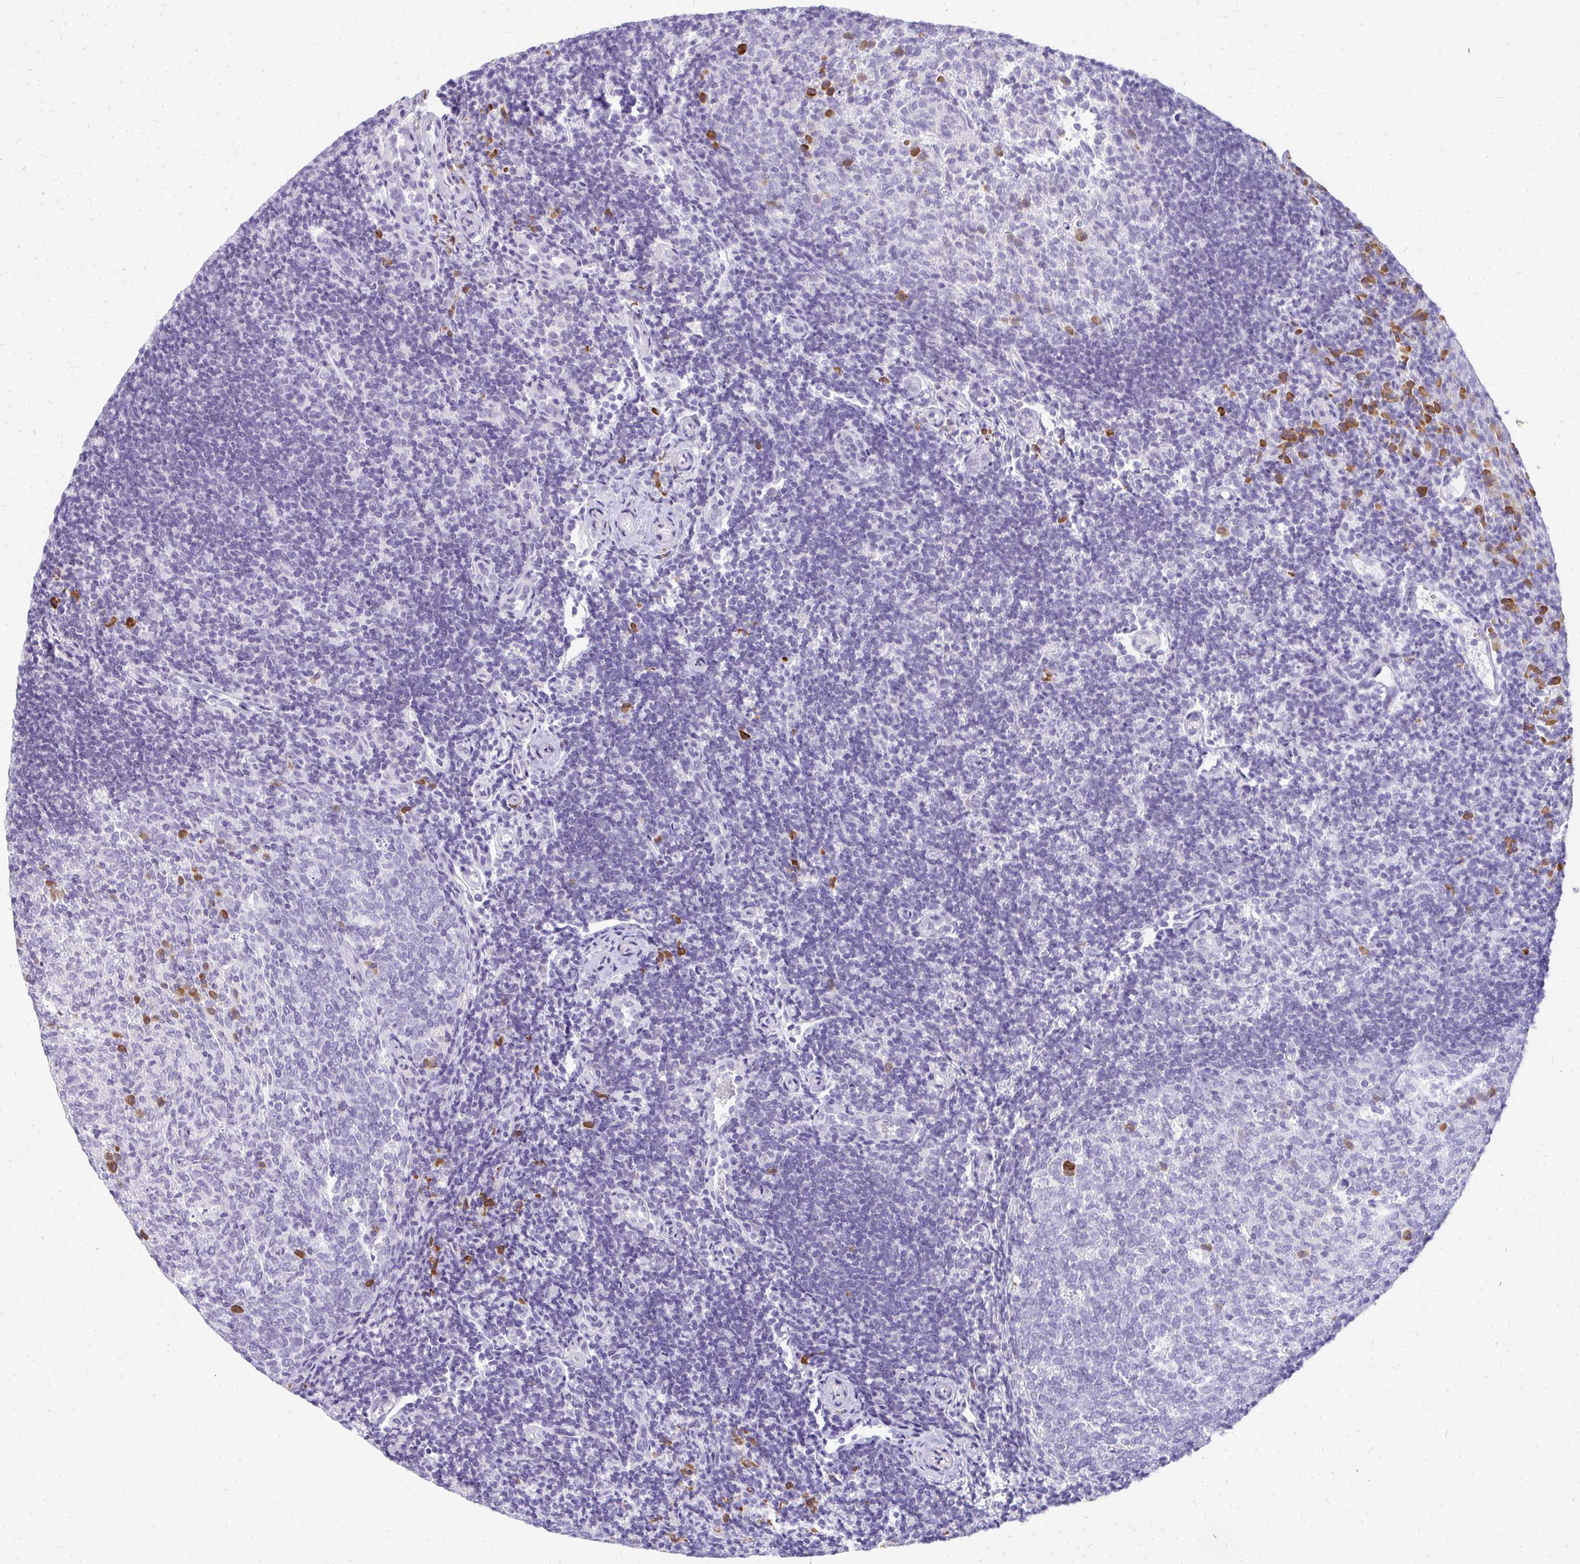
{"staining": {"intensity": "strong", "quantity": "<25%", "location": "cytoplasmic/membranous"}, "tissue": "tonsil", "cell_type": "Germinal center cells", "image_type": "normal", "snomed": [{"axis": "morphology", "description": "Normal tissue, NOS"}, {"axis": "topography", "description": "Tonsil"}], "caption": "Germinal center cells demonstrate medium levels of strong cytoplasmic/membranous expression in approximately <25% of cells in normal tonsil. Immunohistochemistry stains the protein in brown and the nuclei are stained blue.", "gene": "FAM9A", "patient": {"sex": "female", "age": 10}}